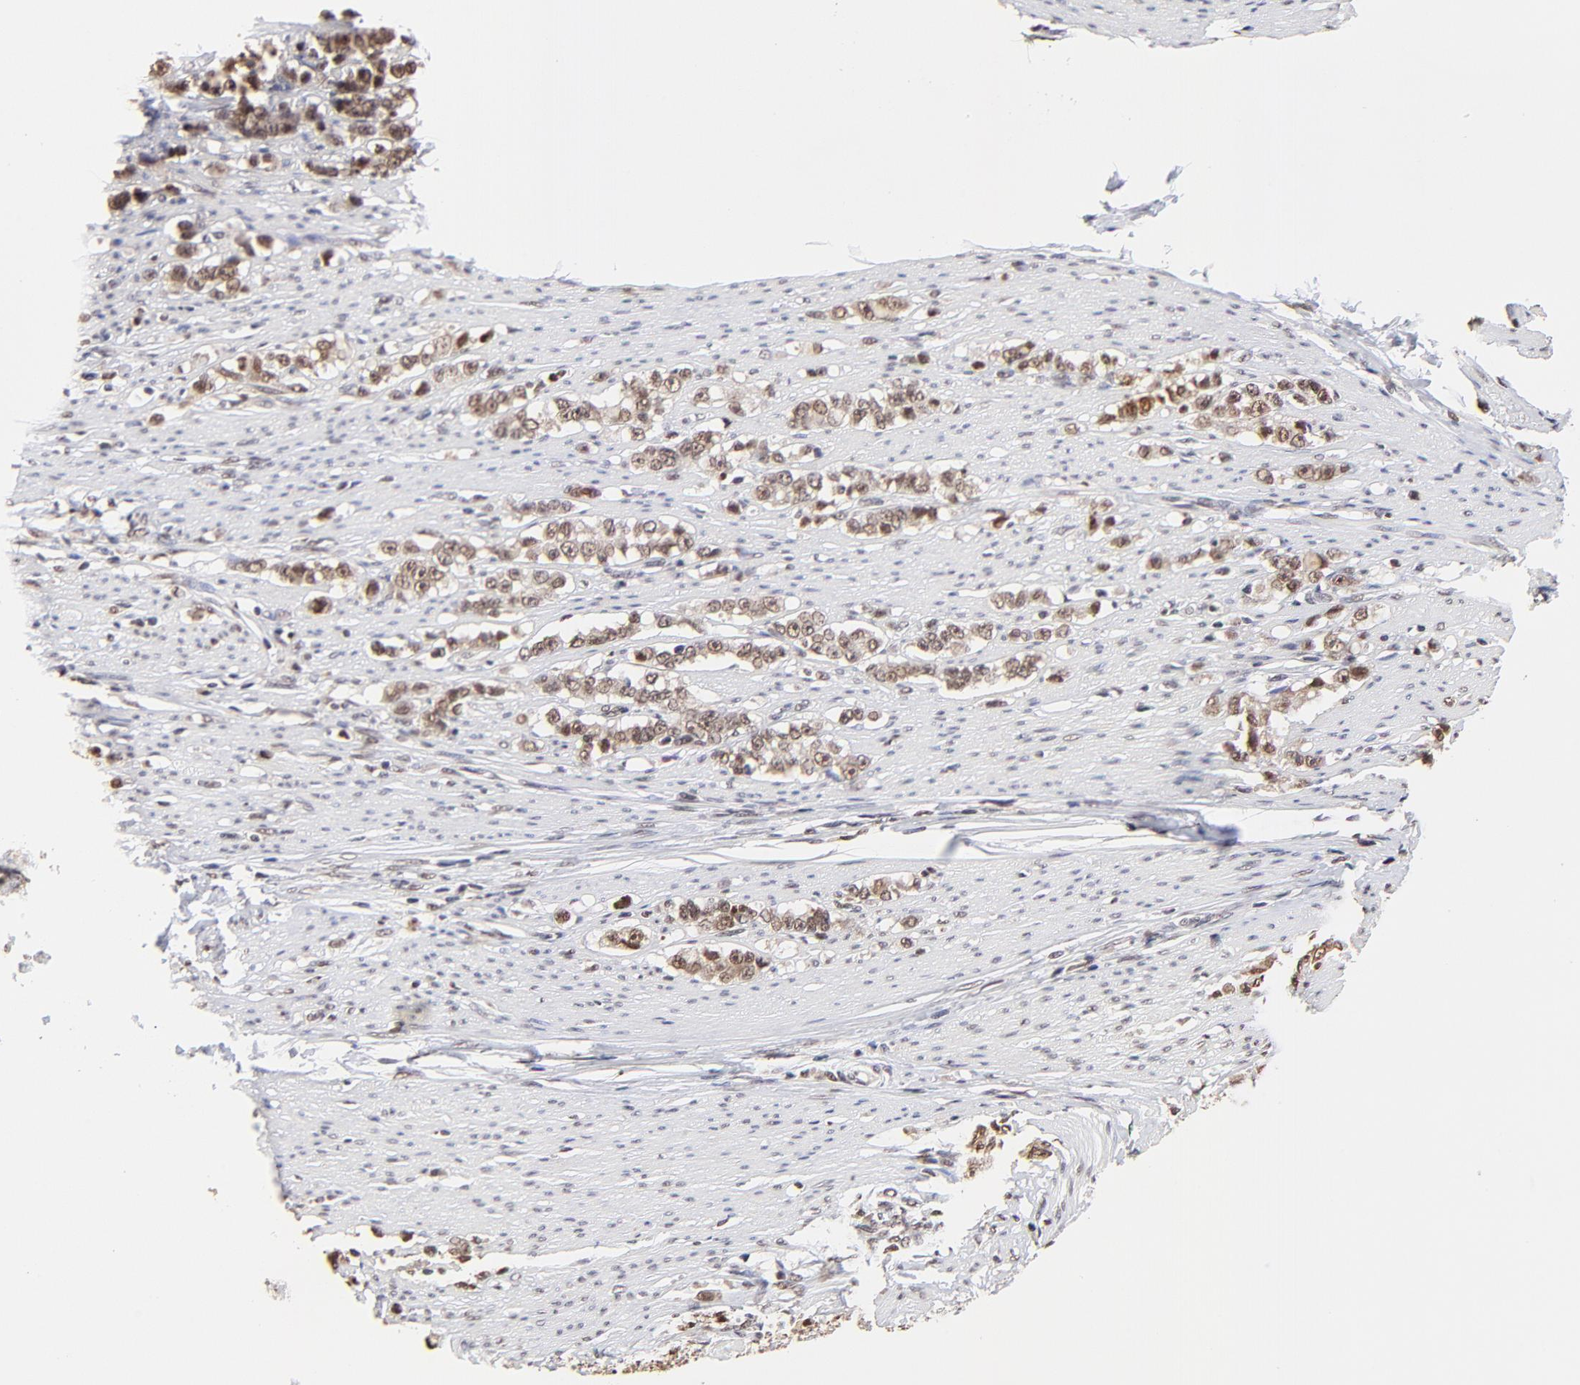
{"staining": {"intensity": "weak", "quantity": ">75%", "location": "nuclear"}, "tissue": "stomach cancer", "cell_type": "Tumor cells", "image_type": "cancer", "snomed": [{"axis": "morphology", "description": "Adenocarcinoma, NOS"}, {"axis": "topography", "description": "Stomach, lower"}], "caption": "Protein analysis of stomach adenocarcinoma tissue demonstrates weak nuclear expression in about >75% of tumor cells.", "gene": "ZNF670", "patient": {"sex": "male", "age": 88}}